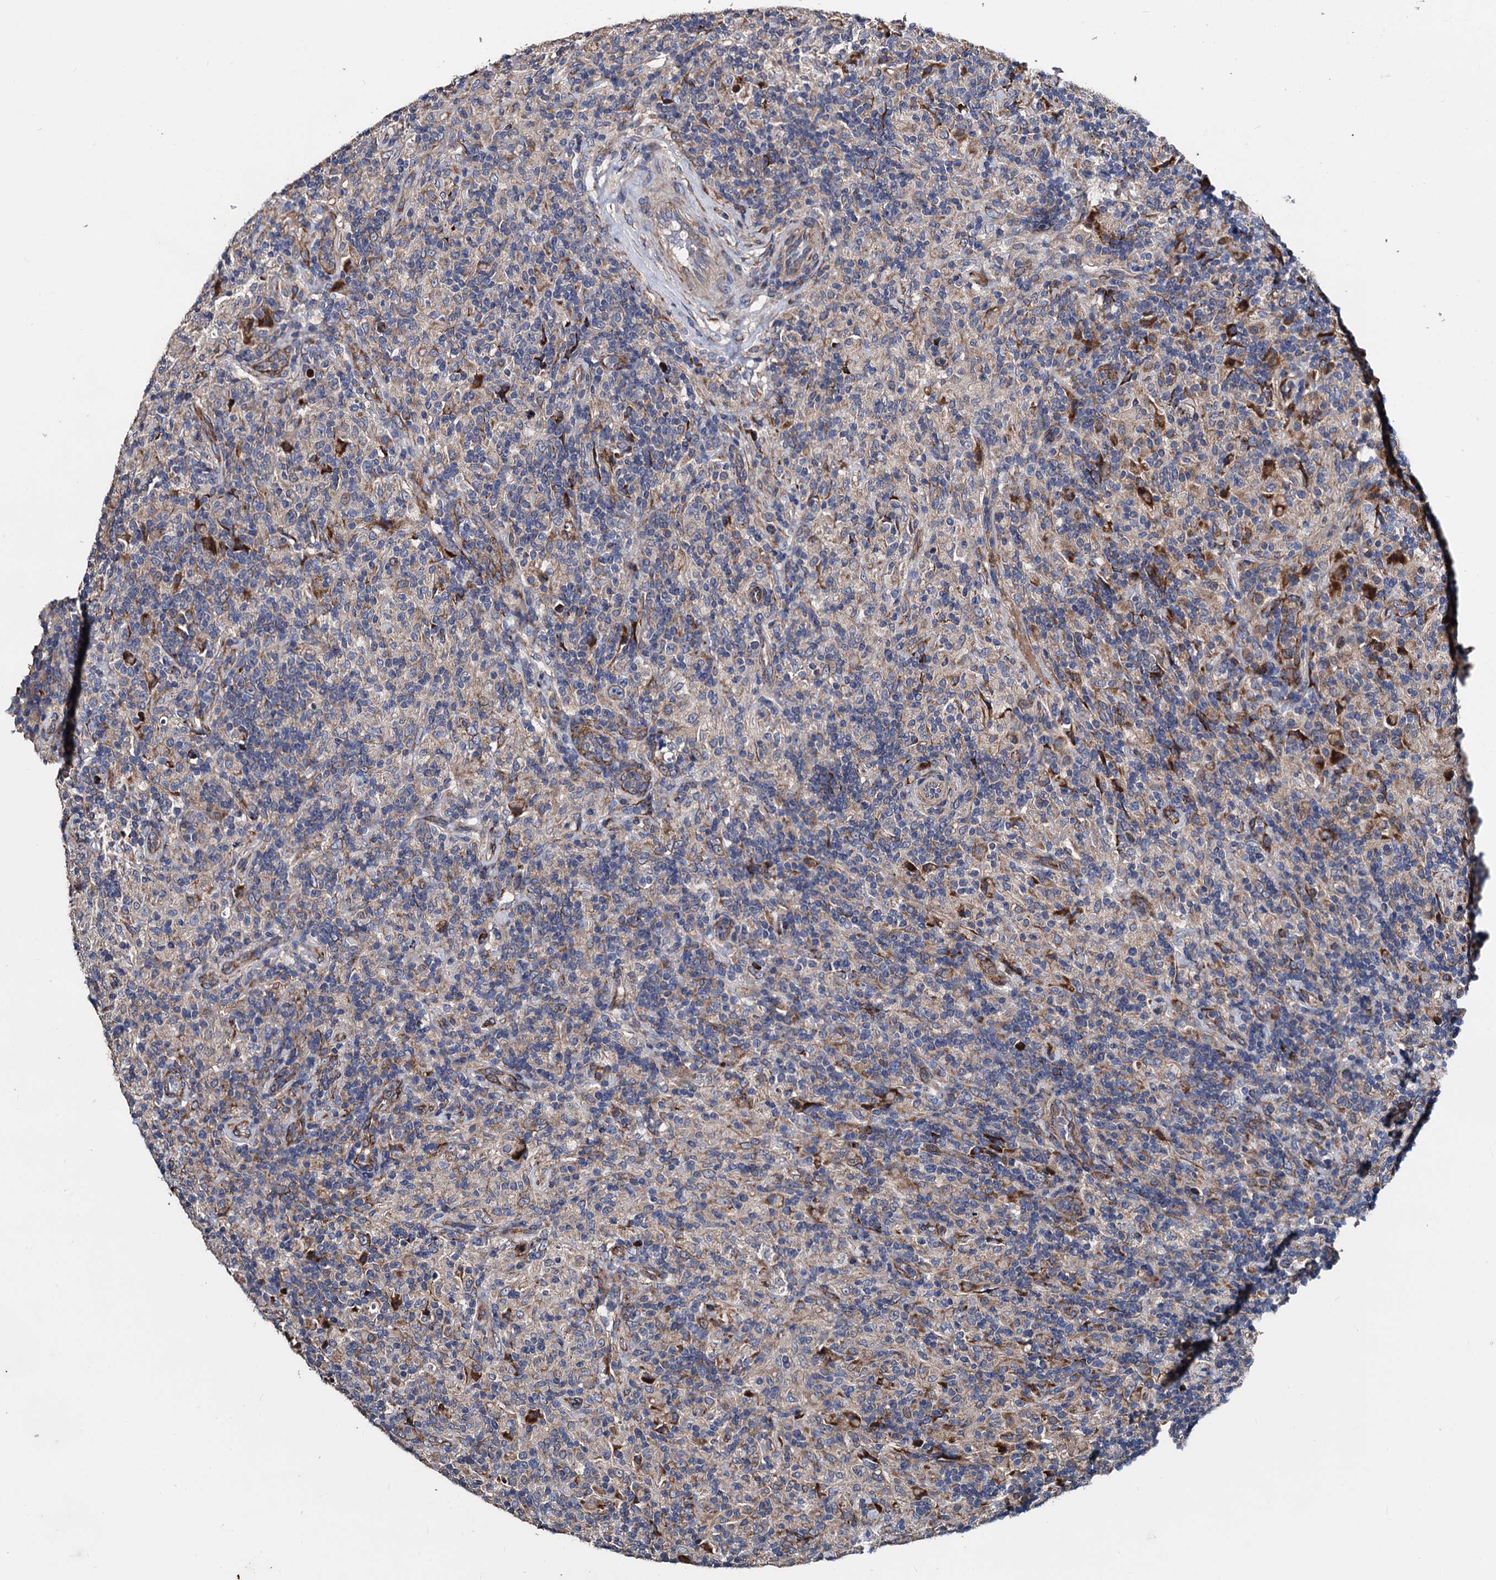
{"staining": {"intensity": "weak", "quantity": "25%-75%", "location": "cytoplasmic/membranous"}, "tissue": "lymphoma", "cell_type": "Tumor cells", "image_type": "cancer", "snomed": [{"axis": "morphology", "description": "Hodgkin's disease, NOS"}, {"axis": "topography", "description": "Lymph node"}], "caption": "Brown immunohistochemical staining in human lymphoma exhibits weak cytoplasmic/membranous expression in approximately 25%-75% of tumor cells. (IHC, brightfield microscopy, high magnification).", "gene": "AKAP11", "patient": {"sex": "male", "age": 70}}